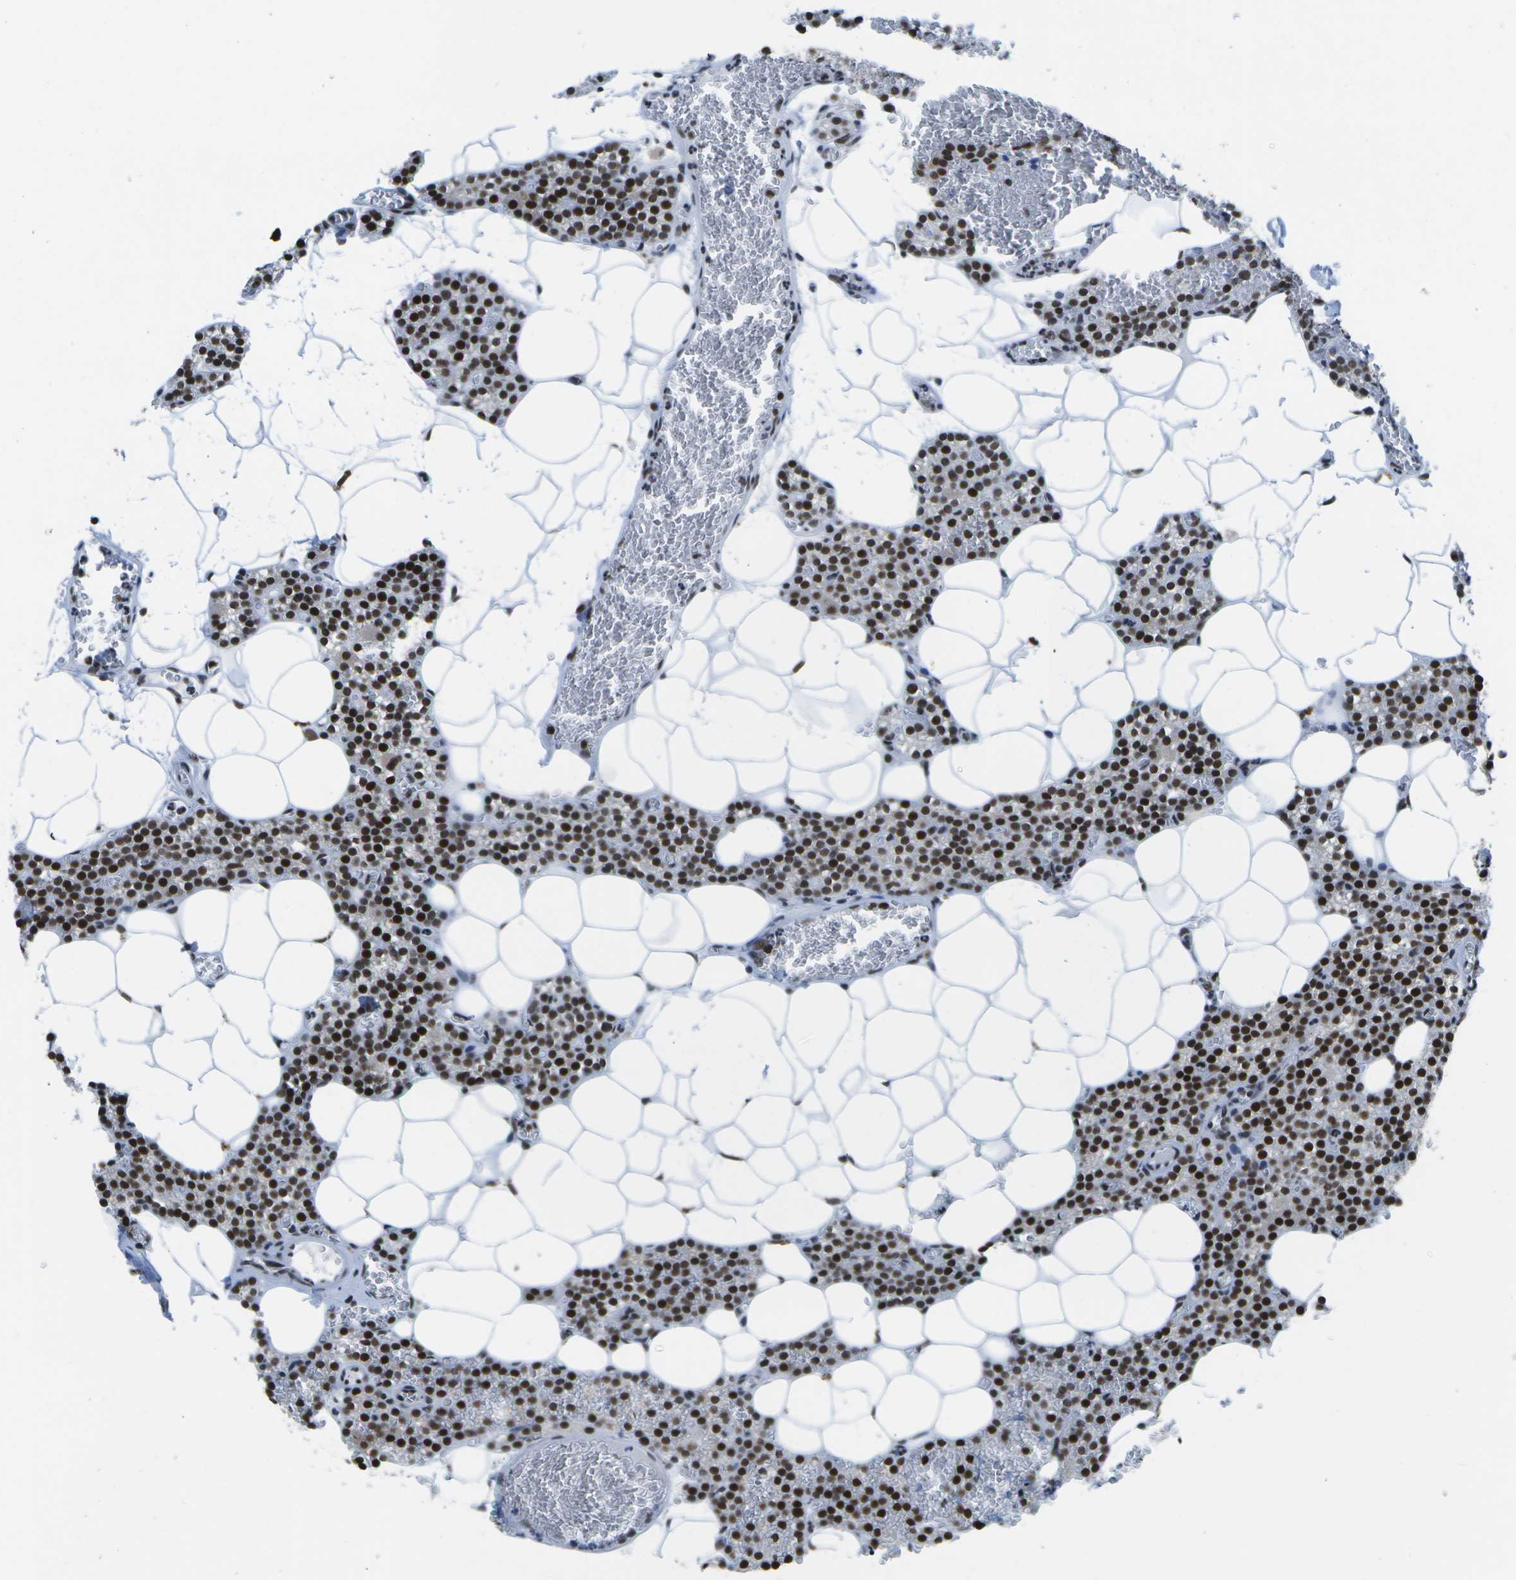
{"staining": {"intensity": "strong", "quantity": ">75%", "location": "nuclear"}, "tissue": "parathyroid gland", "cell_type": "Glandular cells", "image_type": "normal", "snomed": [{"axis": "morphology", "description": "Normal tissue, NOS"}, {"axis": "morphology", "description": "Adenoma, NOS"}, {"axis": "topography", "description": "Parathyroid gland"}], "caption": "High-magnification brightfield microscopy of unremarkable parathyroid gland stained with DAB (3,3'-diaminobenzidine) (brown) and counterstained with hematoxylin (blue). glandular cells exhibit strong nuclear expression is present in approximately>75% of cells.", "gene": "NSRP1", "patient": {"sex": "female", "age": 58}}